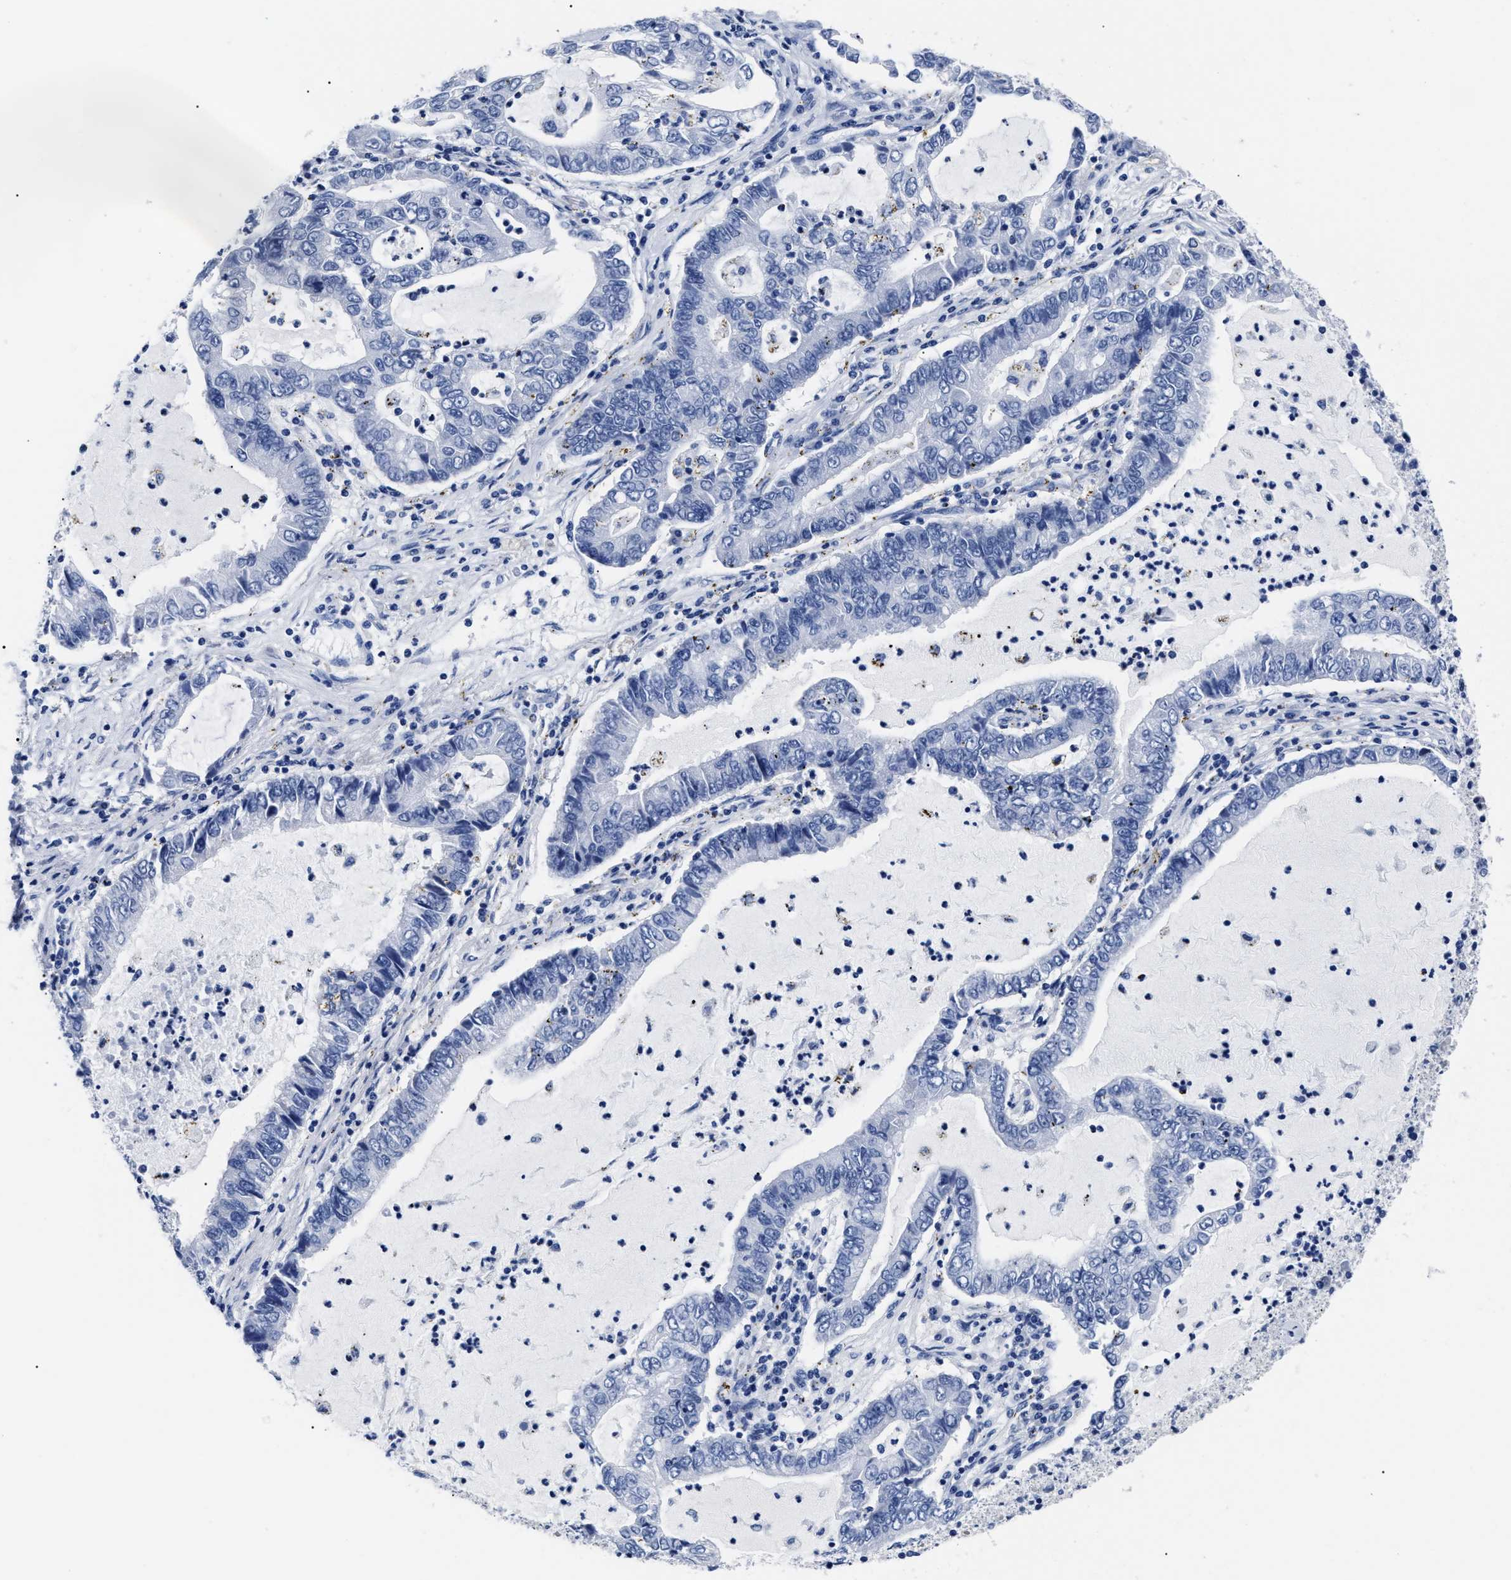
{"staining": {"intensity": "negative", "quantity": "none", "location": "none"}, "tissue": "lung cancer", "cell_type": "Tumor cells", "image_type": "cancer", "snomed": [{"axis": "morphology", "description": "Adenocarcinoma, NOS"}, {"axis": "topography", "description": "Lung"}], "caption": "Immunohistochemistry (IHC) histopathology image of neoplastic tissue: lung cancer (adenocarcinoma) stained with DAB shows no significant protein positivity in tumor cells. (Brightfield microscopy of DAB immunohistochemistry (IHC) at high magnification).", "gene": "ALPG", "patient": {"sex": "female", "age": 51}}